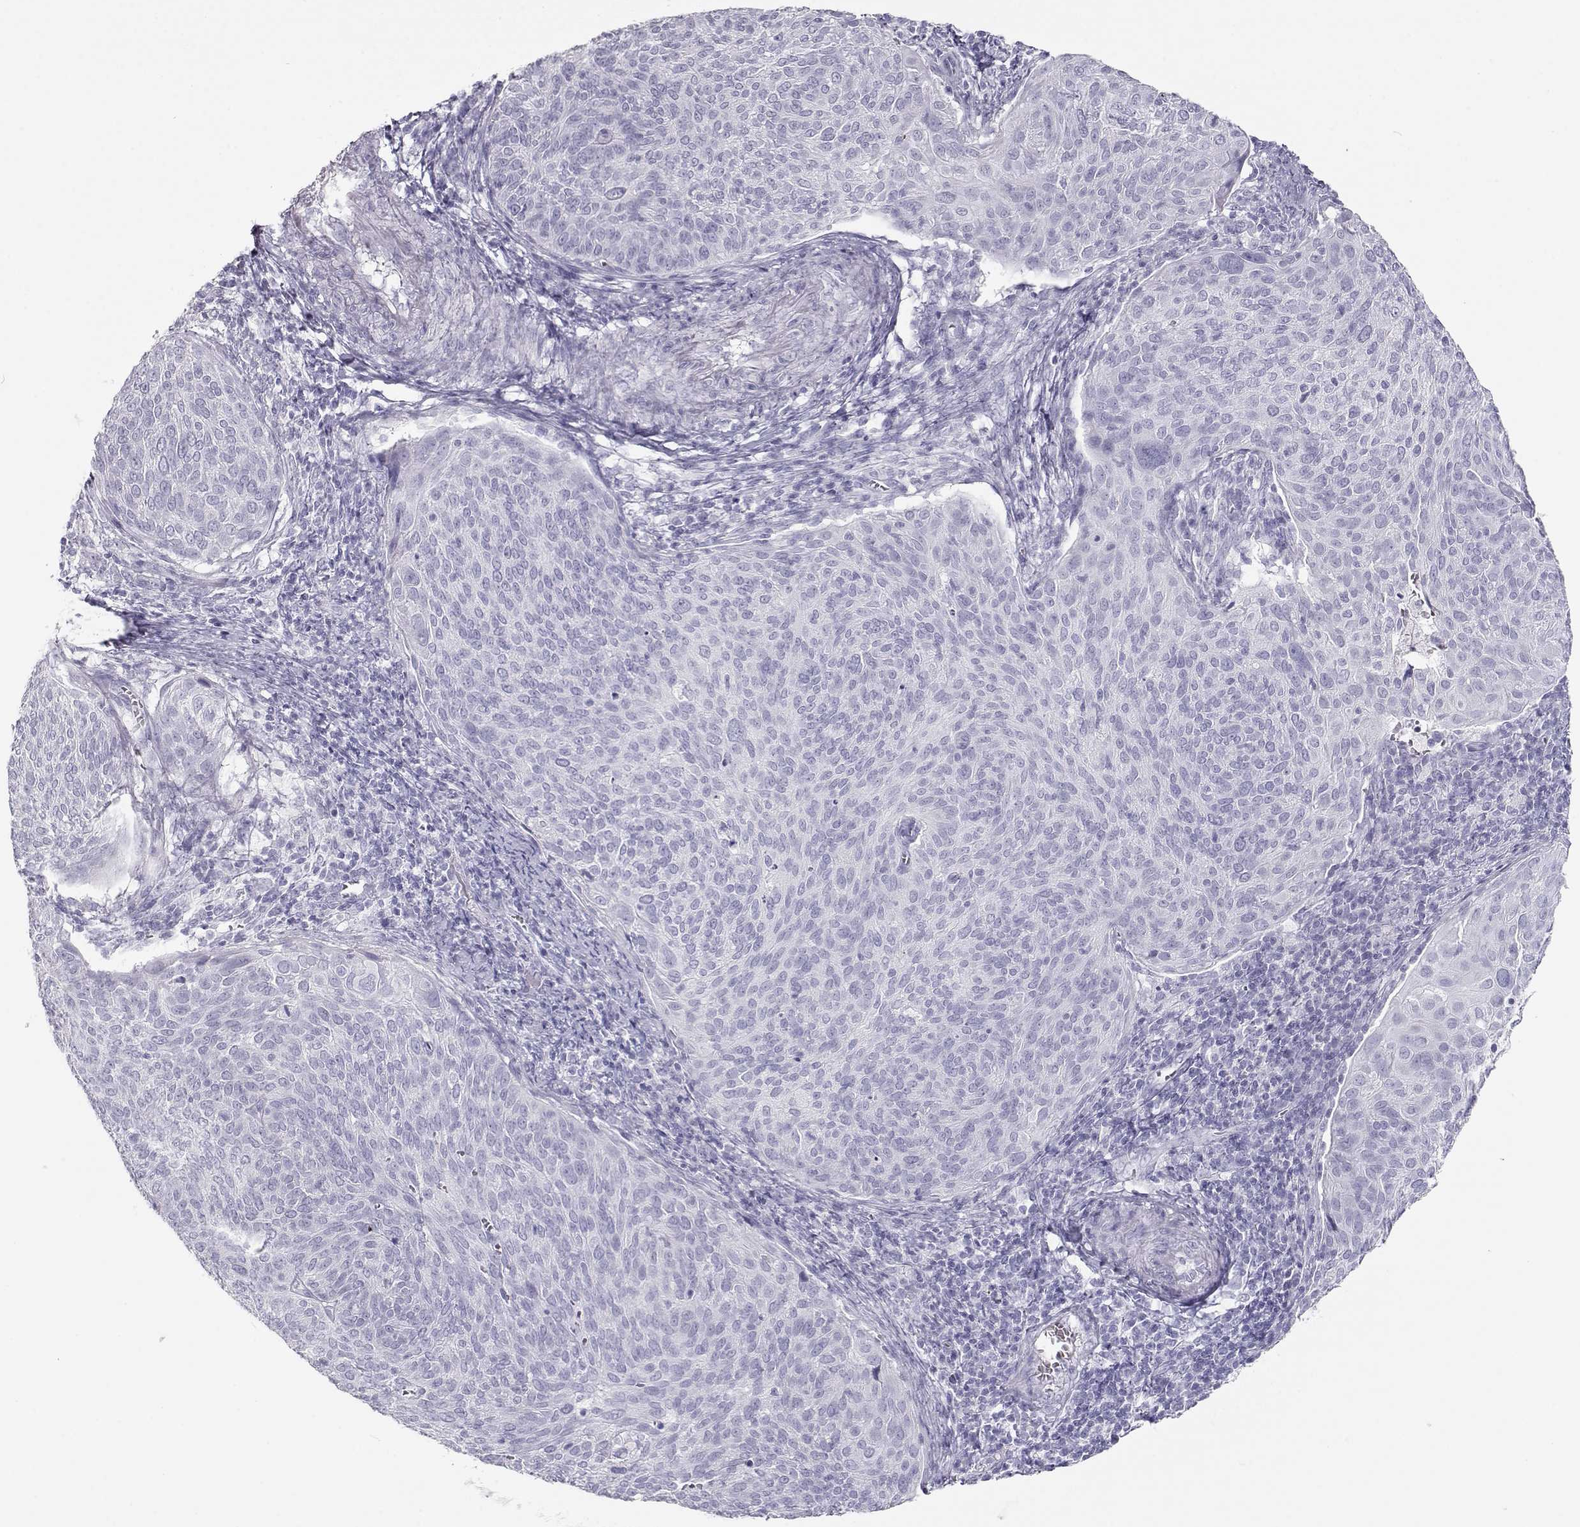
{"staining": {"intensity": "negative", "quantity": "none", "location": "none"}, "tissue": "cervical cancer", "cell_type": "Tumor cells", "image_type": "cancer", "snomed": [{"axis": "morphology", "description": "Squamous cell carcinoma, NOS"}, {"axis": "topography", "description": "Cervix"}], "caption": "Cervical cancer stained for a protein using IHC shows no positivity tumor cells.", "gene": "TKTL1", "patient": {"sex": "female", "age": 39}}